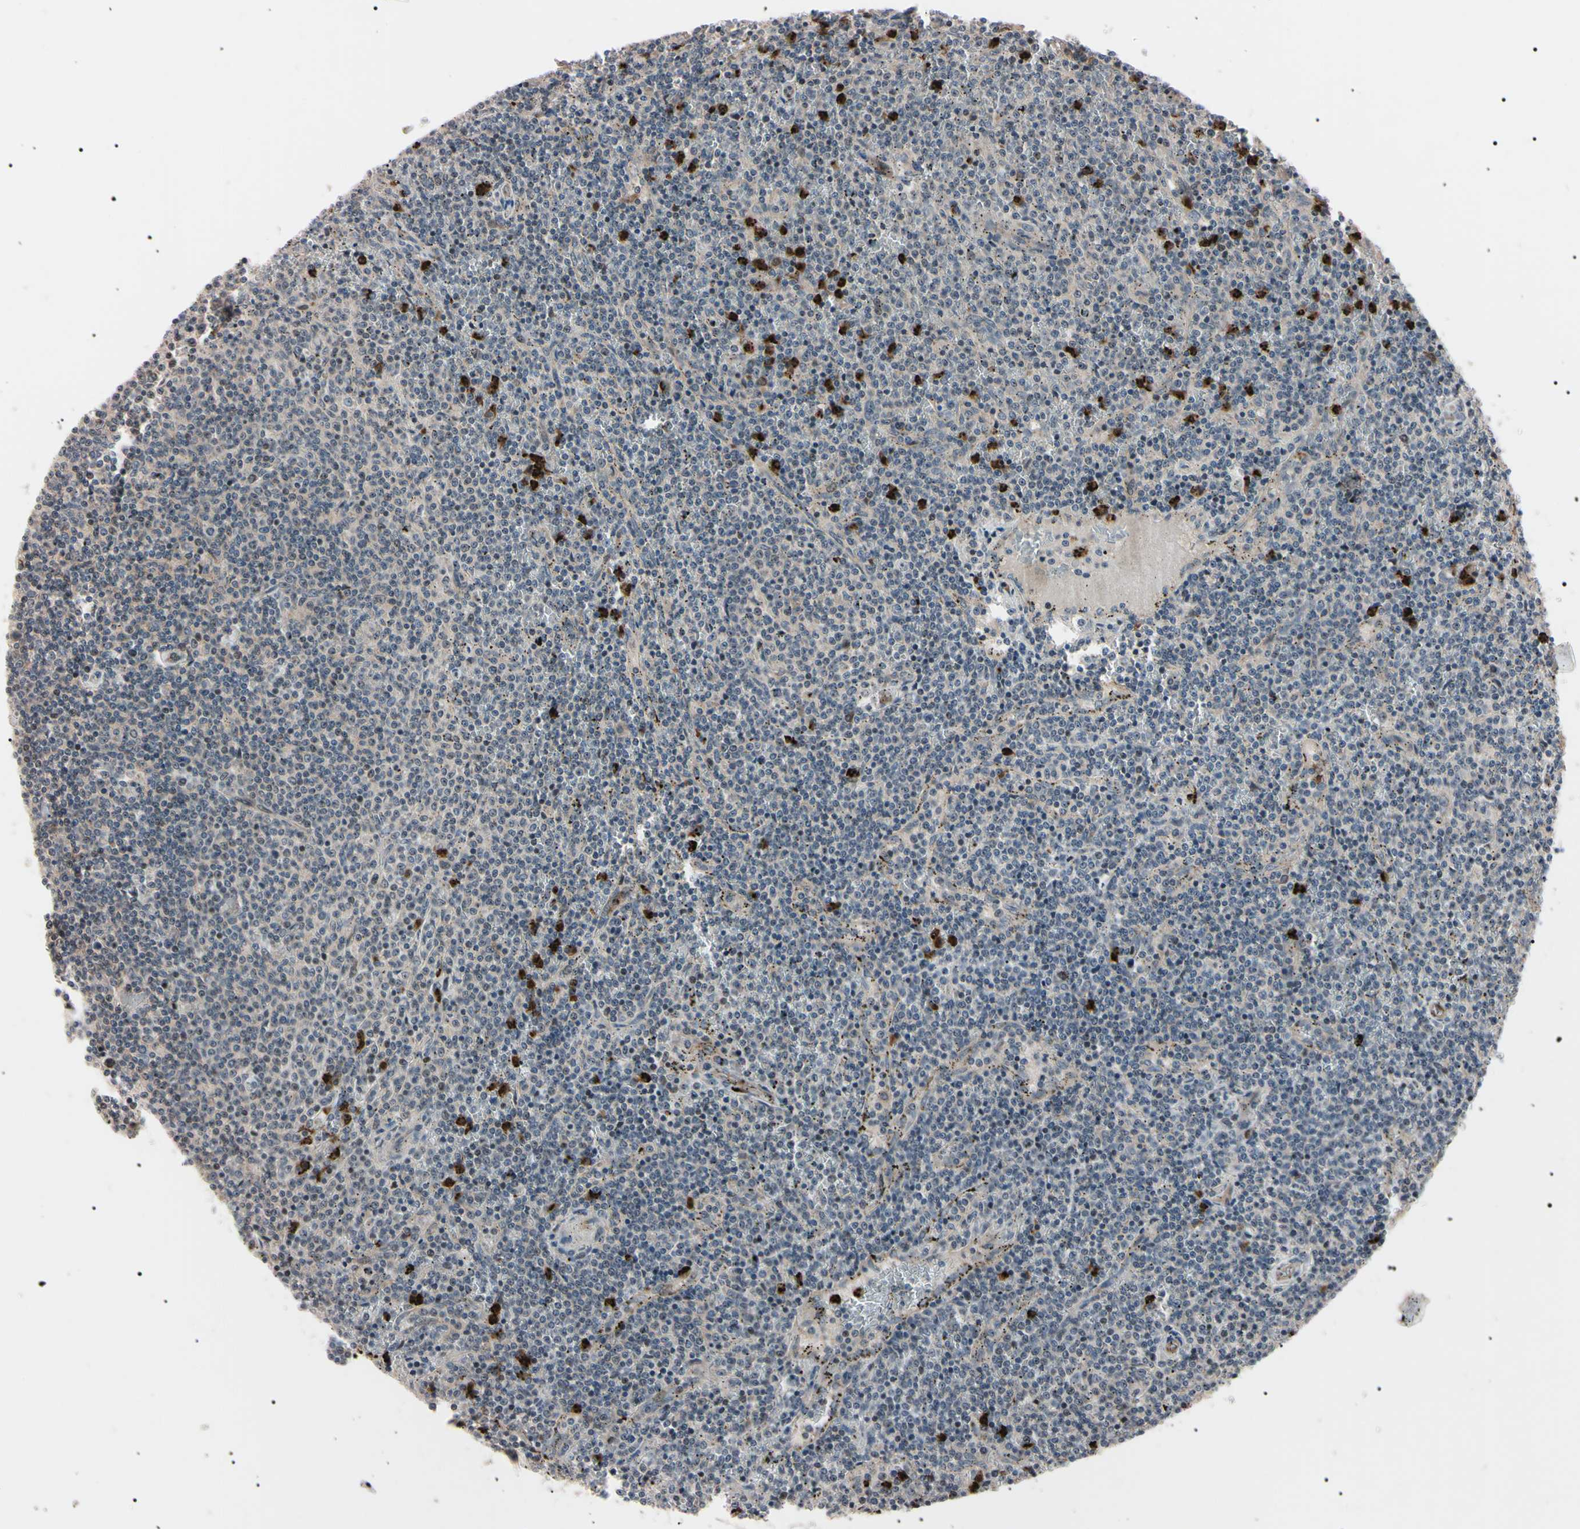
{"staining": {"intensity": "strong", "quantity": "<25%", "location": "cytoplasmic/membranous,nuclear"}, "tissue": "lymphoma", "cell_type": "Tumor cells", "image_type": "cancer", "snomed": [{"axis": "morphology", "description": "Malignant lymphoma, non-Hodgkin's type, Low grade"}, {"axis": "topography", "description": "Spleen"}], "caption": "Protein expression analysis of human malignant lymphoma, non-Hodgkin's type (low-grade) reveals strong cytoplasmic/membranous and nuclear expression in about <25% of tumor cells.", "gene": "TRAF5", "patient": {"sex": "female", "age": 50}}